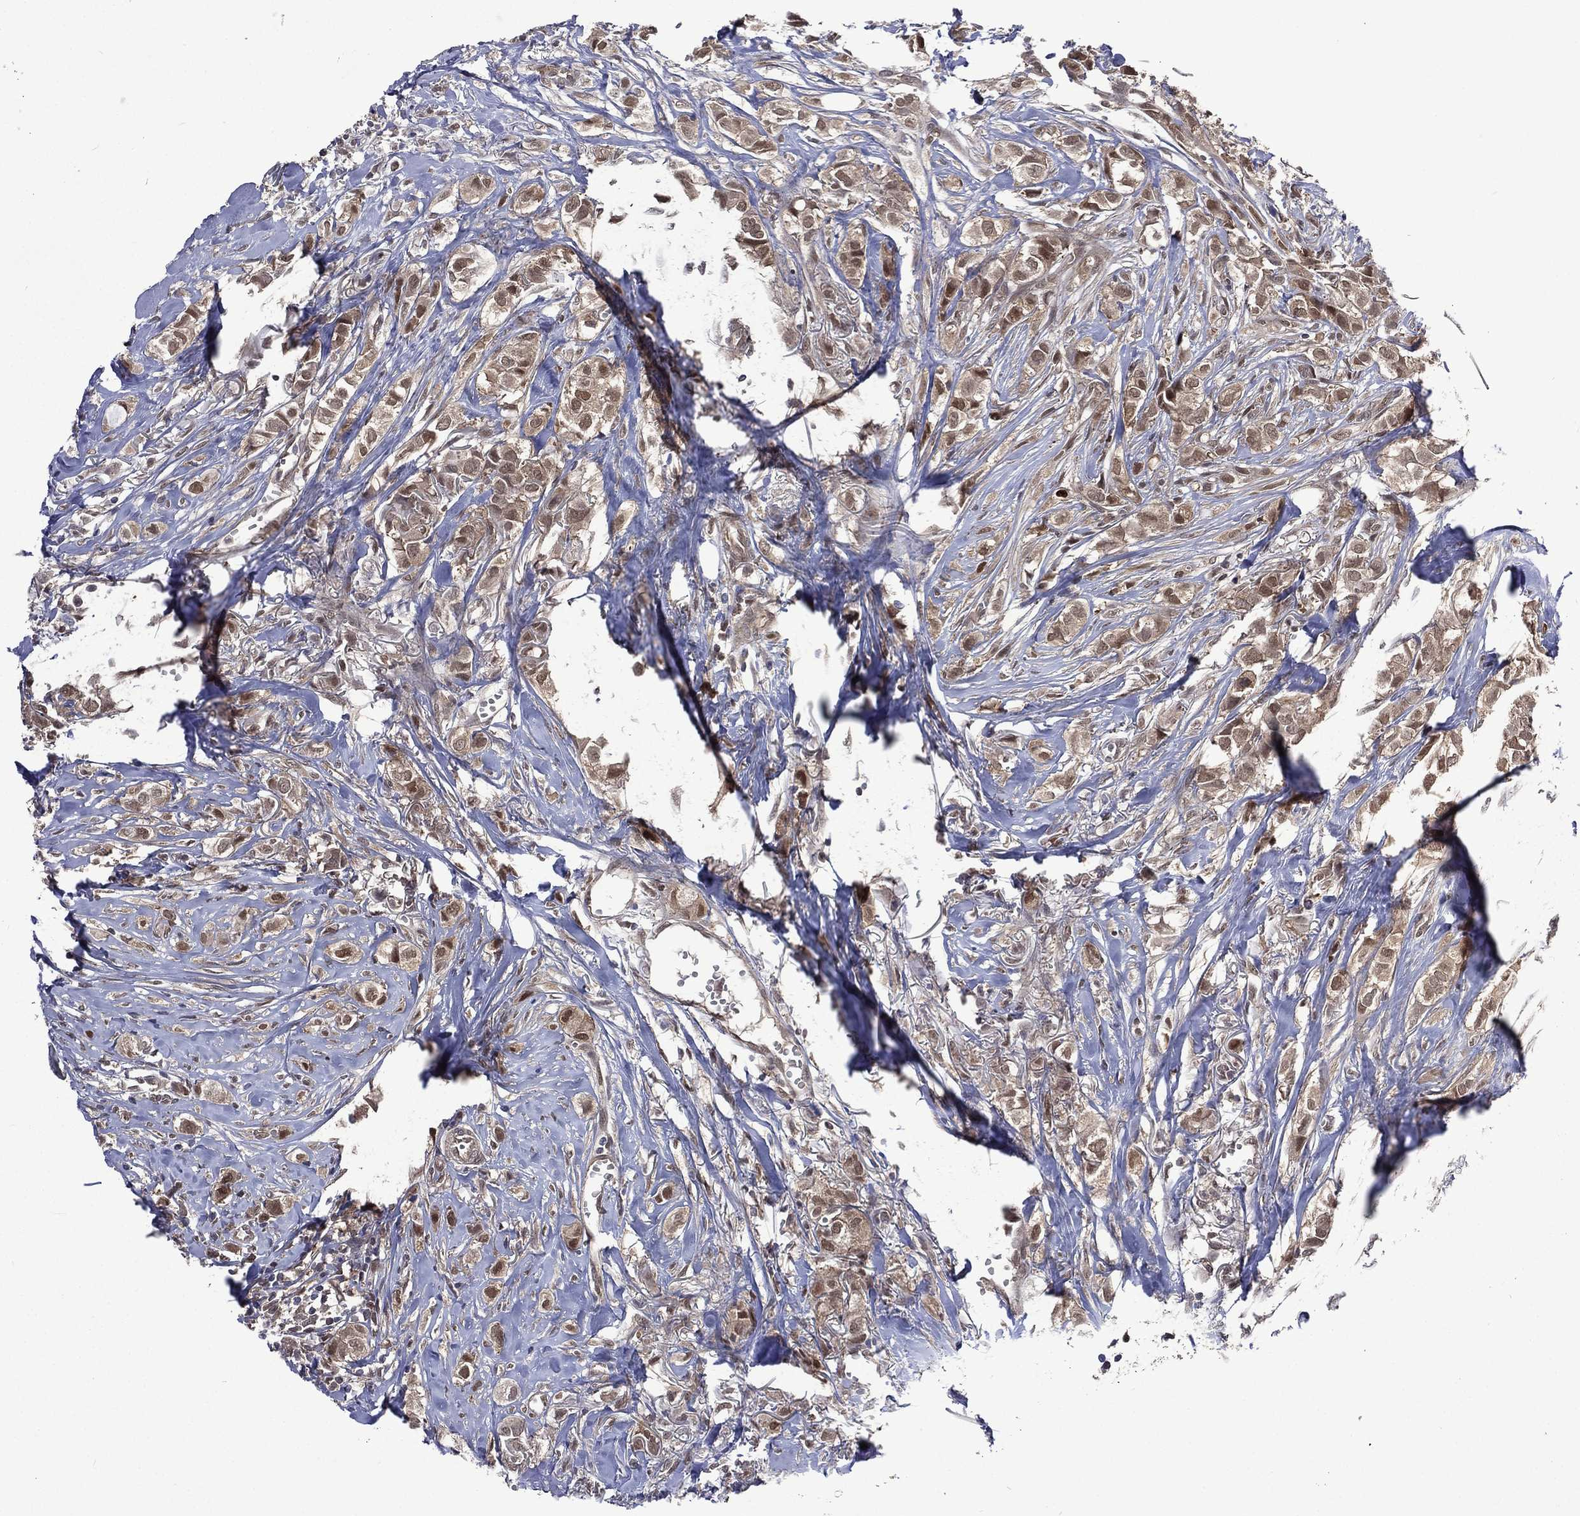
{"staining": {"intensity": "moderate", "quantity": "25%-75%", "location": "cytoplasmic/membranous,nuclear"}, "tissue": "breast cancer", "cell_type": "Tumor cells", "image_type": "cancer", "snomed": [{"axis": "morphology", "description": "Duct carcinoma"}, {"axis": "topography", "description": "Breast"}], "caption": "This is an image of IHC staining of invasive ductal carcinoma (breast), which shows moderate positivity in the cytoplasmic/membranous and nuclear of tumor cells.", "gene": "MTAP", "patient": {"sex": "female", "age": 85}}